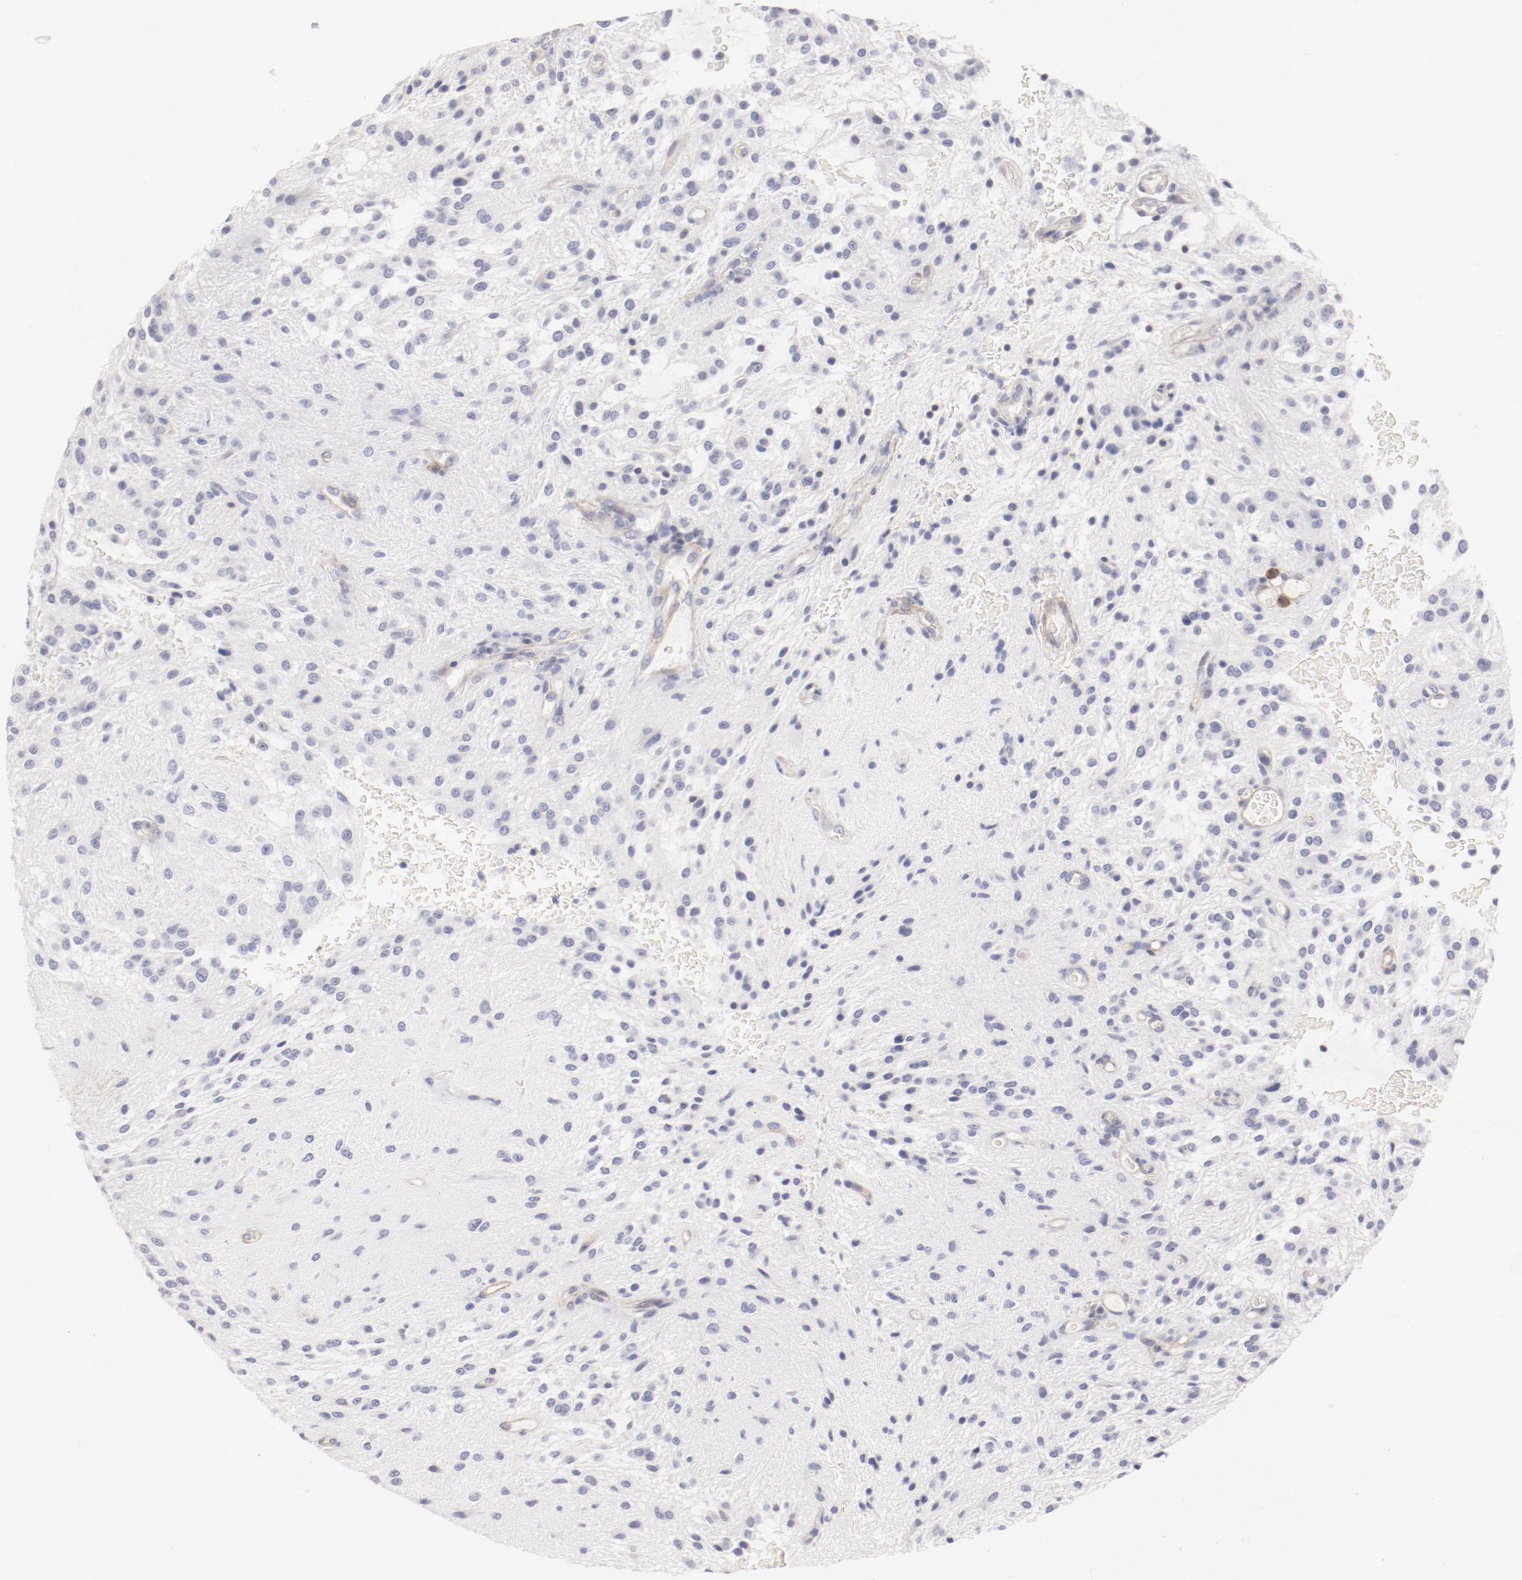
{"staining": {"intensity": "negative", "quantity": "none", "location": "none"}, "tissue": "glioma", "cell_type": "Tumor cells", "image_type": "cancer", "snomed": [{"axis": "morphology", "description": "Glioma, malignant, NOS"}, {"axis": "topography", "description": "Cerebellum"}], "caption": "Tumor cells show no significant expression in glioma.", "gene": "LAX1", "patient": {"sex": "female", "age": 10}}